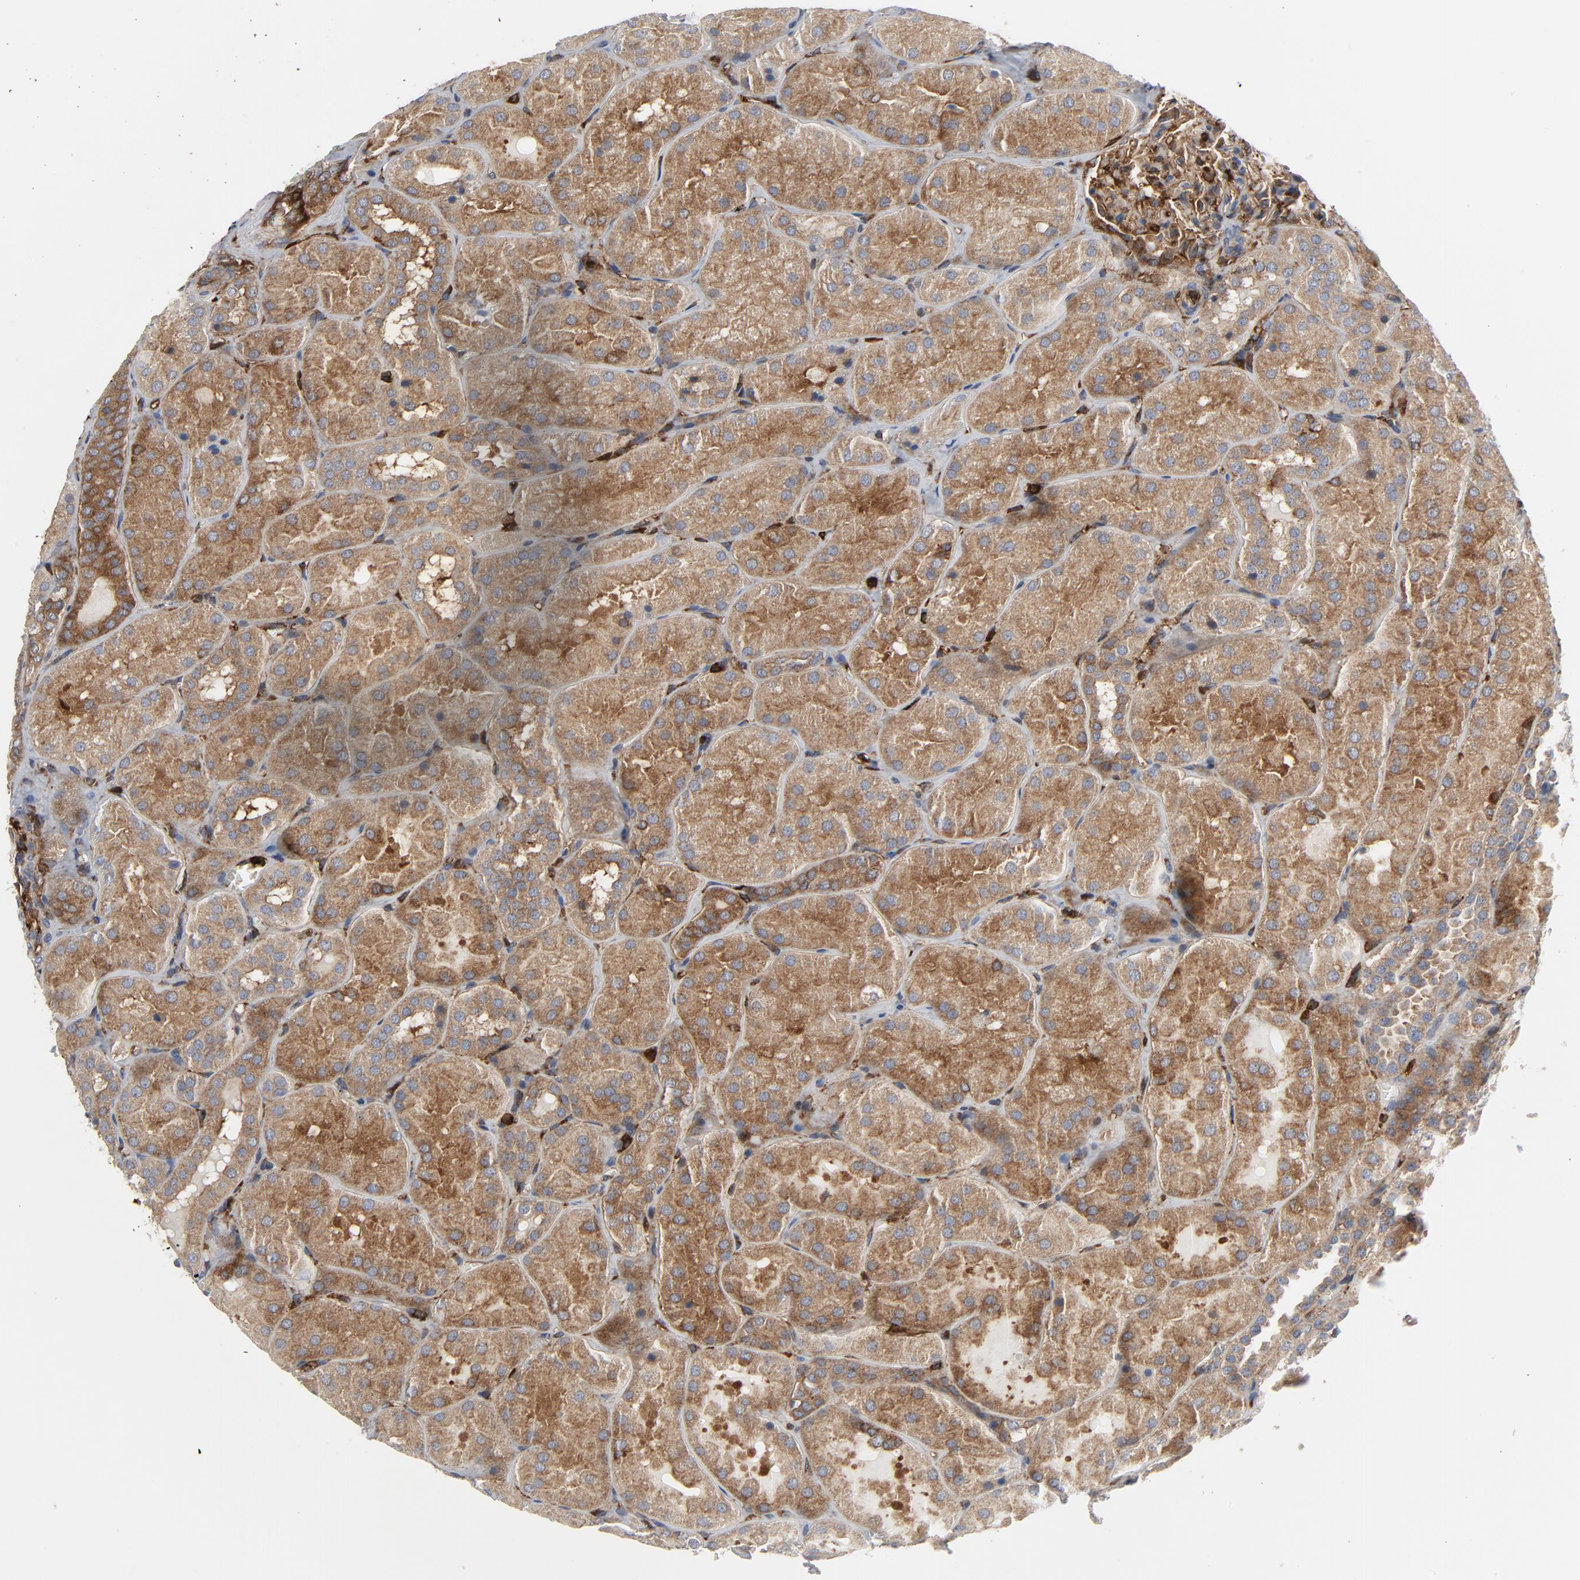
{"staining": {"intensity": "moderate", "quantity": ">75%", "location": "cytoplasmic/membranous"}, "tissue": "kidney", "cell_type": "Cells in glomeruli", "image_type": "normal", "snomed": [{"axis": "morphology", "description": "Normal tissue, NOS"}, {"axis": "topography", "description": "Kidney"}], "caption": "Moderate cytoplasmic/membranous positivity for a protein is present in approximately >75% of cells in glomeruli of normal kidney using immunohistochemistry.", "gene": "YES1", "patient": {"sex": "male", "age": 28}}